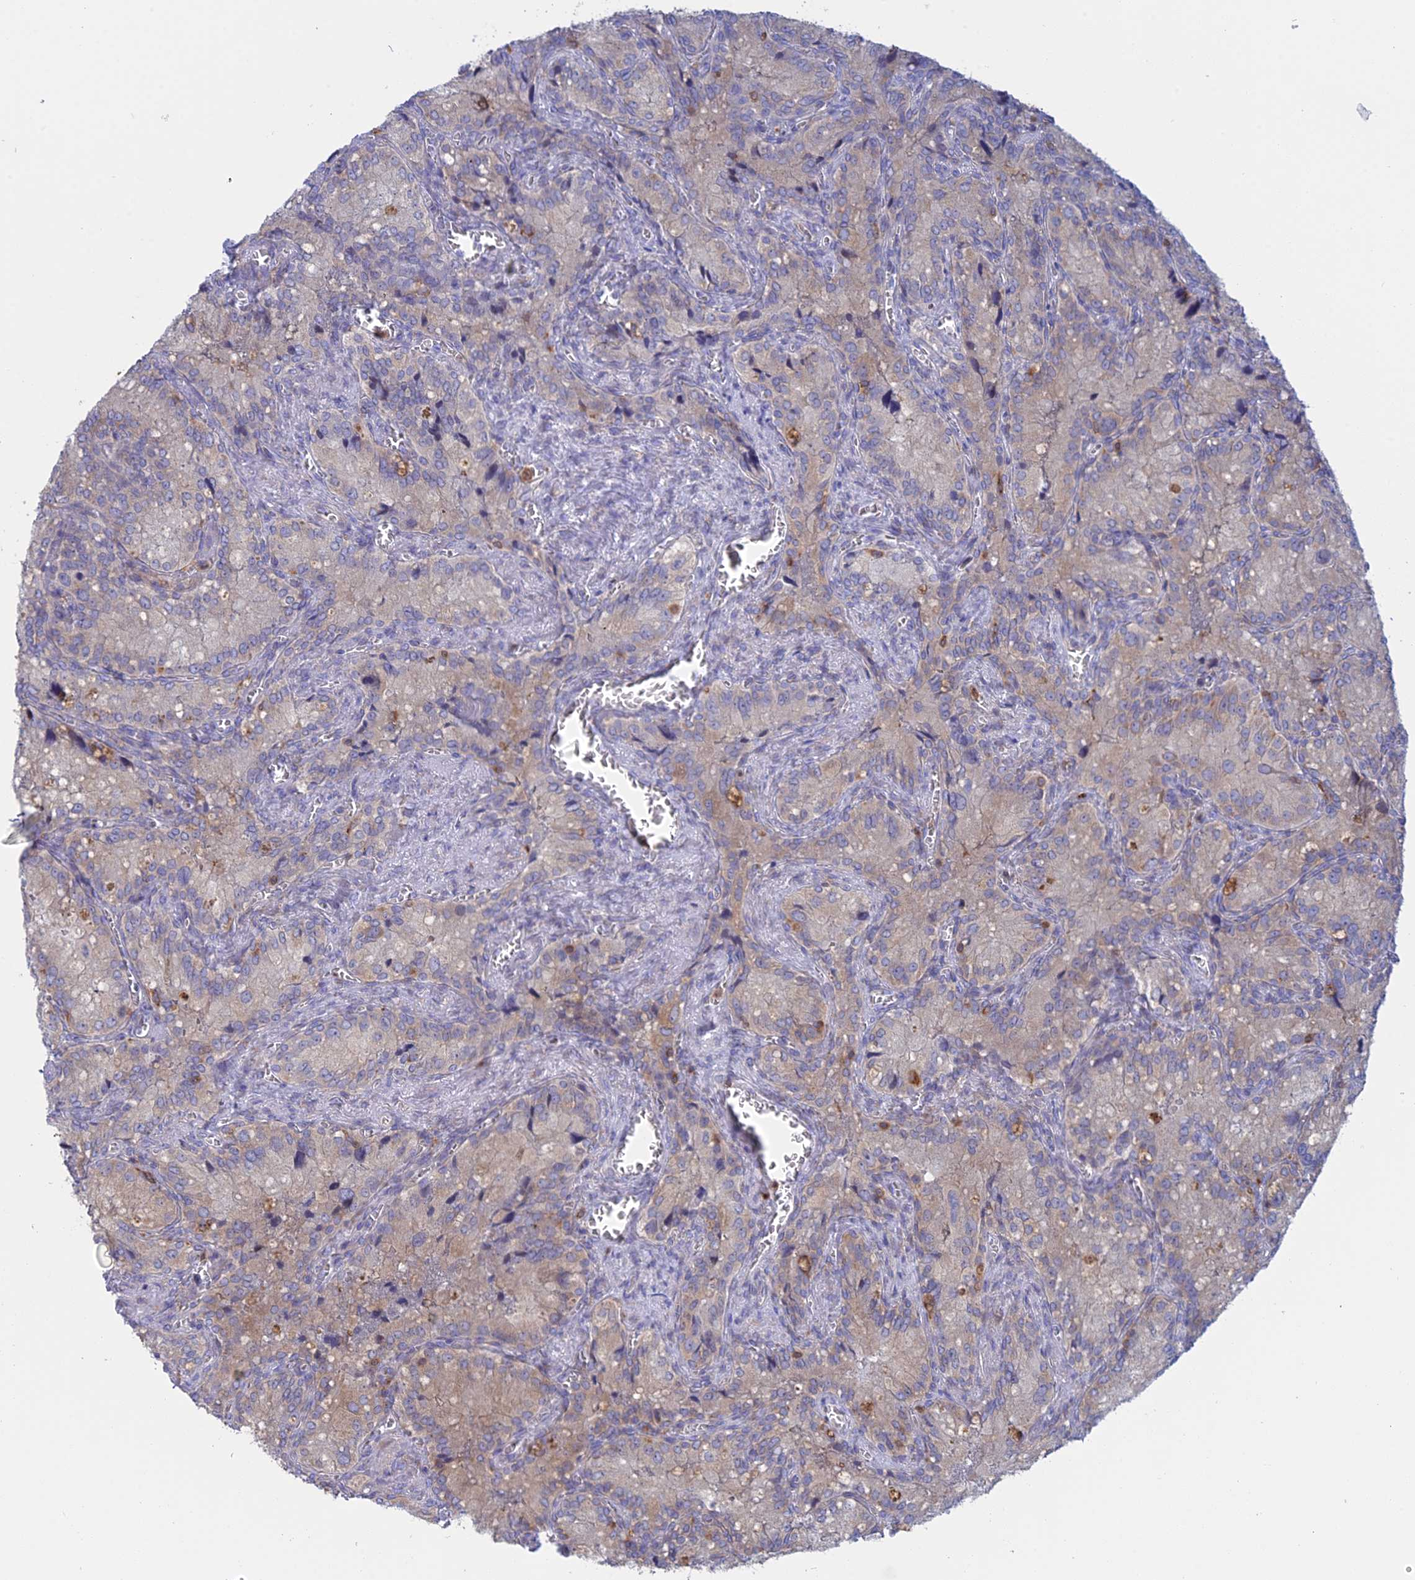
{"staining": {"intensity": "weak", "quantity": "25%-75%", "location": "cytoplasmic/membranous"}, "tissue": "seminal vesicle", "cell_type": "Glandular cells", "image_type": "normal", "snomed": [{"axis": "morphology", "description": "Normal tissue, NOS"}, {"axis": "topography", "description": "Seminal veicle"}], "caption": "Seminal vesicle stained with DAB (3,3'-diaminobenzidine) immunohistochemistry (IHC) exhibits low levels of weak cytoplasmic/membranous expression in approximately 25%-75% of glandular cells. The staining was performed using DAB, with brown indicating positive protein expression. Nuclei are stained blue with hematoxylin.", "gene": "GMIP", "patient": {"sex": "male", "age": 62}}